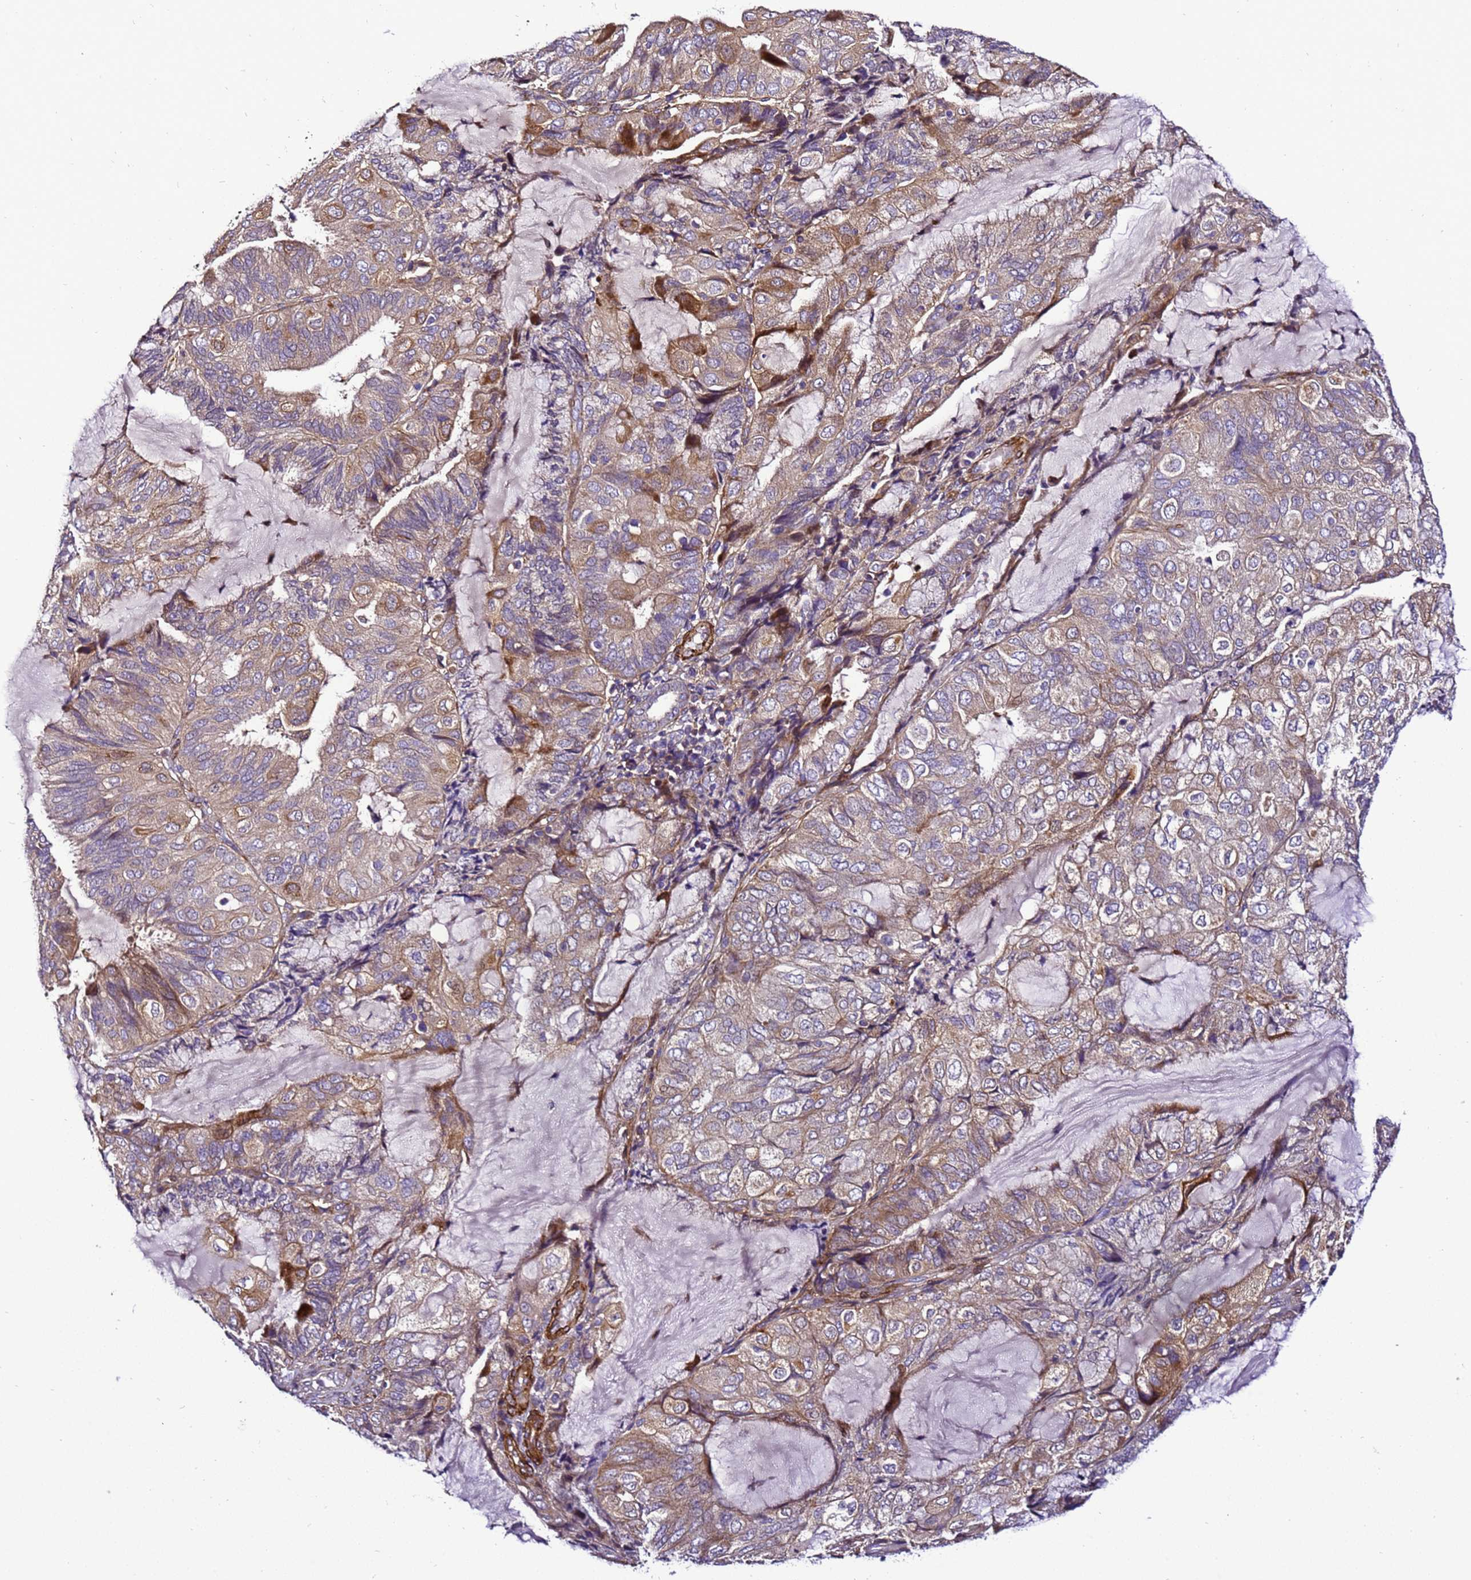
{"staining": {"intensity": "weak", "quantity": ">75%", "location": "cytoplasmic/membranous"}, "tissue": "endometrial cancer", "cell_type": "Tumor cells", "image_type": "cancer", "snomed": [{"axis": "morphology", "description": "Adenocarcinoma, NOS"}, {"axis": "topography", "description": "Endometrium"}], "caption": "This photomicrograph demonstrates immunohistochemistry staining of human endometrial cancer (adenocarcinoma), with low weak cytoplasmic/membranous expression in approximately >75% of tumor cells.", "gene": "ZNF417", "patient": {"sex": "female", "age": 81}}